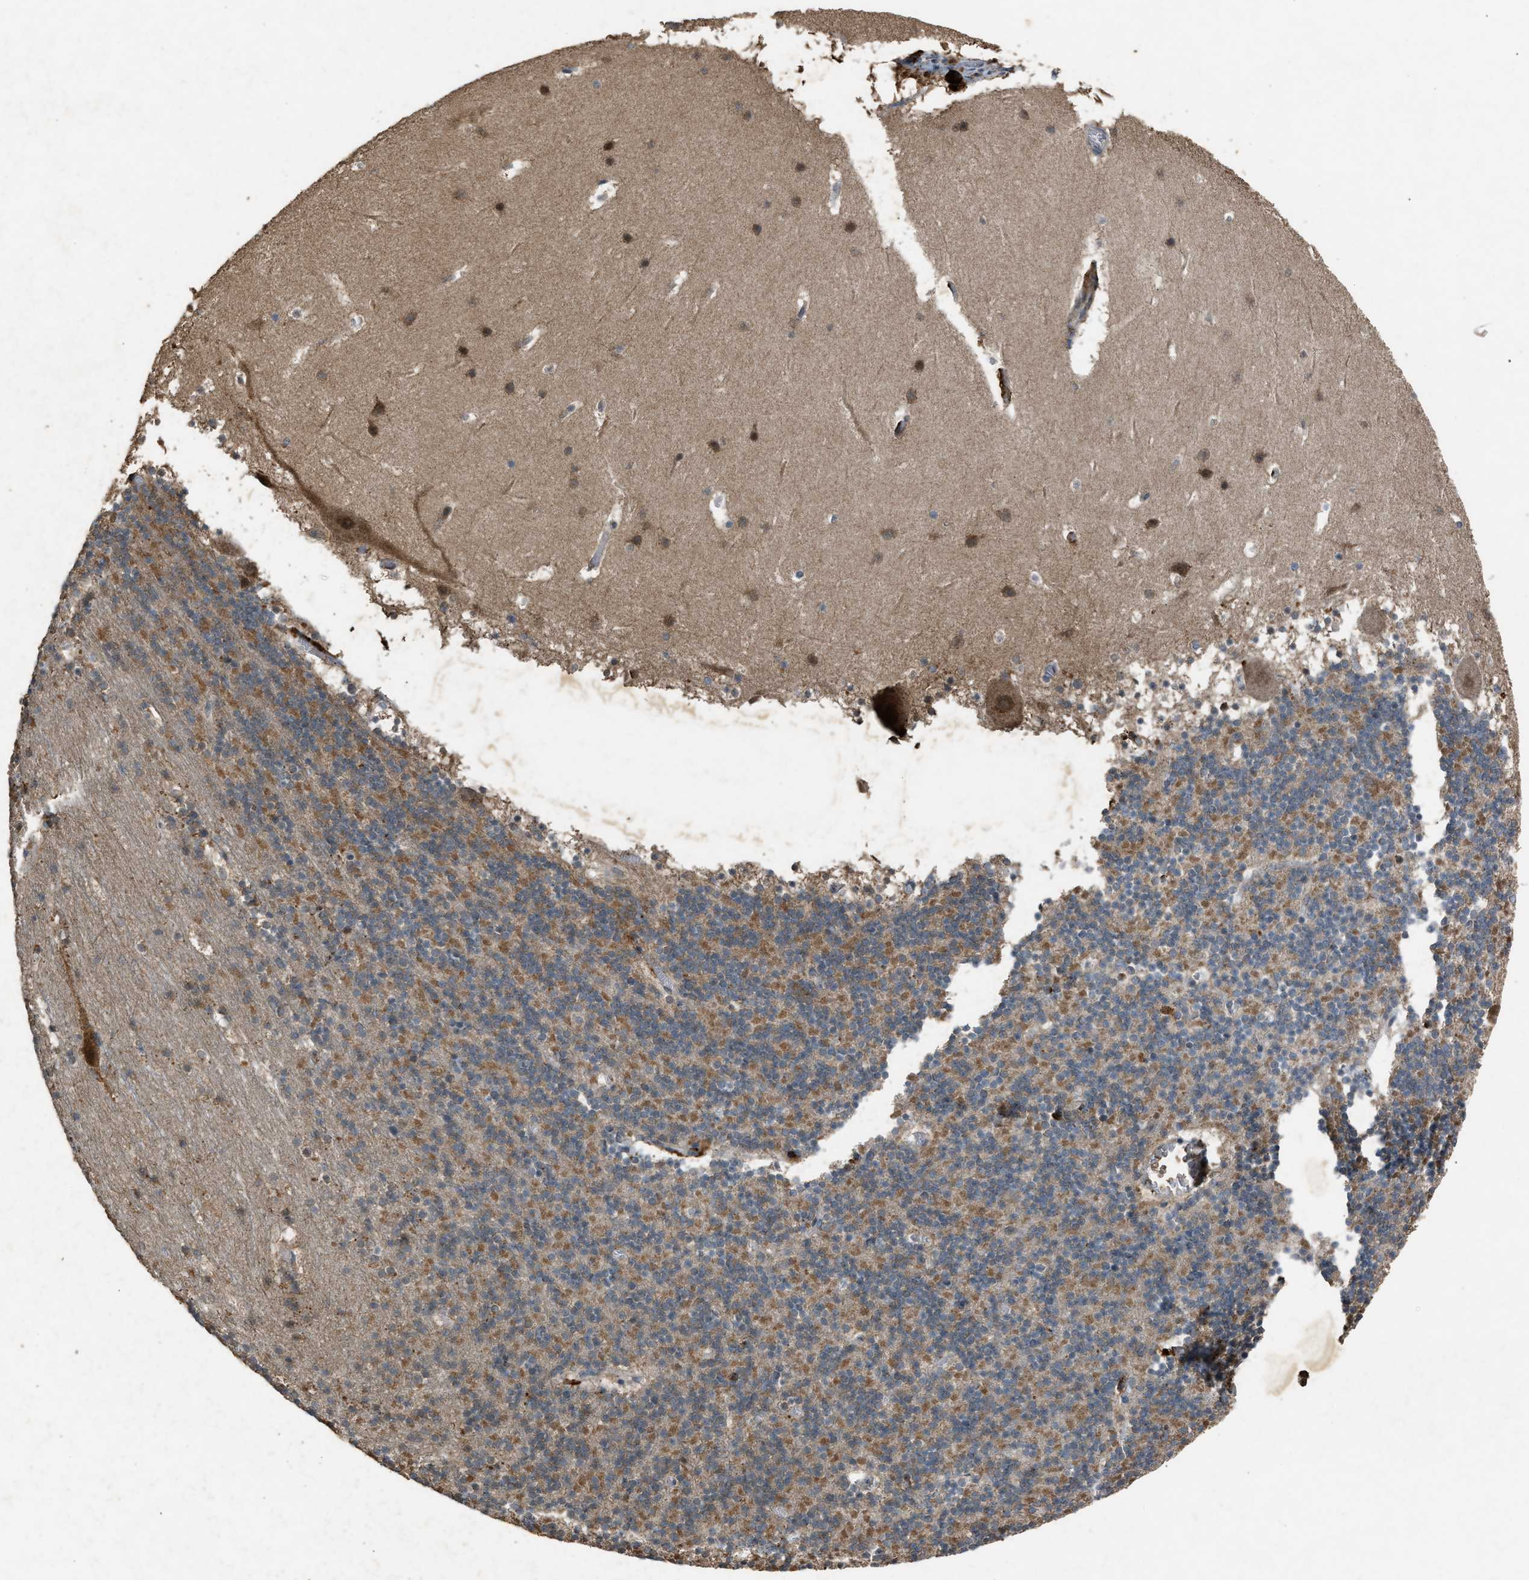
{"staining": {"intensity": "moderate", "quantity": ">75%", "location": "cytoplasmic/membranous"}, "tissue": "cerebellum", "cell_type": "Cells in granular layer", "image_type": "normal", "snomed": [{"axis": "morphology", "description": "Normal tissue, NOS"}, {"axis": "topography", "description": "Cerebellum"}], "caption": "Immunohistochemistry (IHC) micrograph of benign human cerebellum stained for a protein (brown), which reveals medium levels of moderate cytoplasmic/membranous expression in approximately >75% of cells in granular layer.", "gene": "PSMD1", "patient": {"sex": "male", "age": 45}}